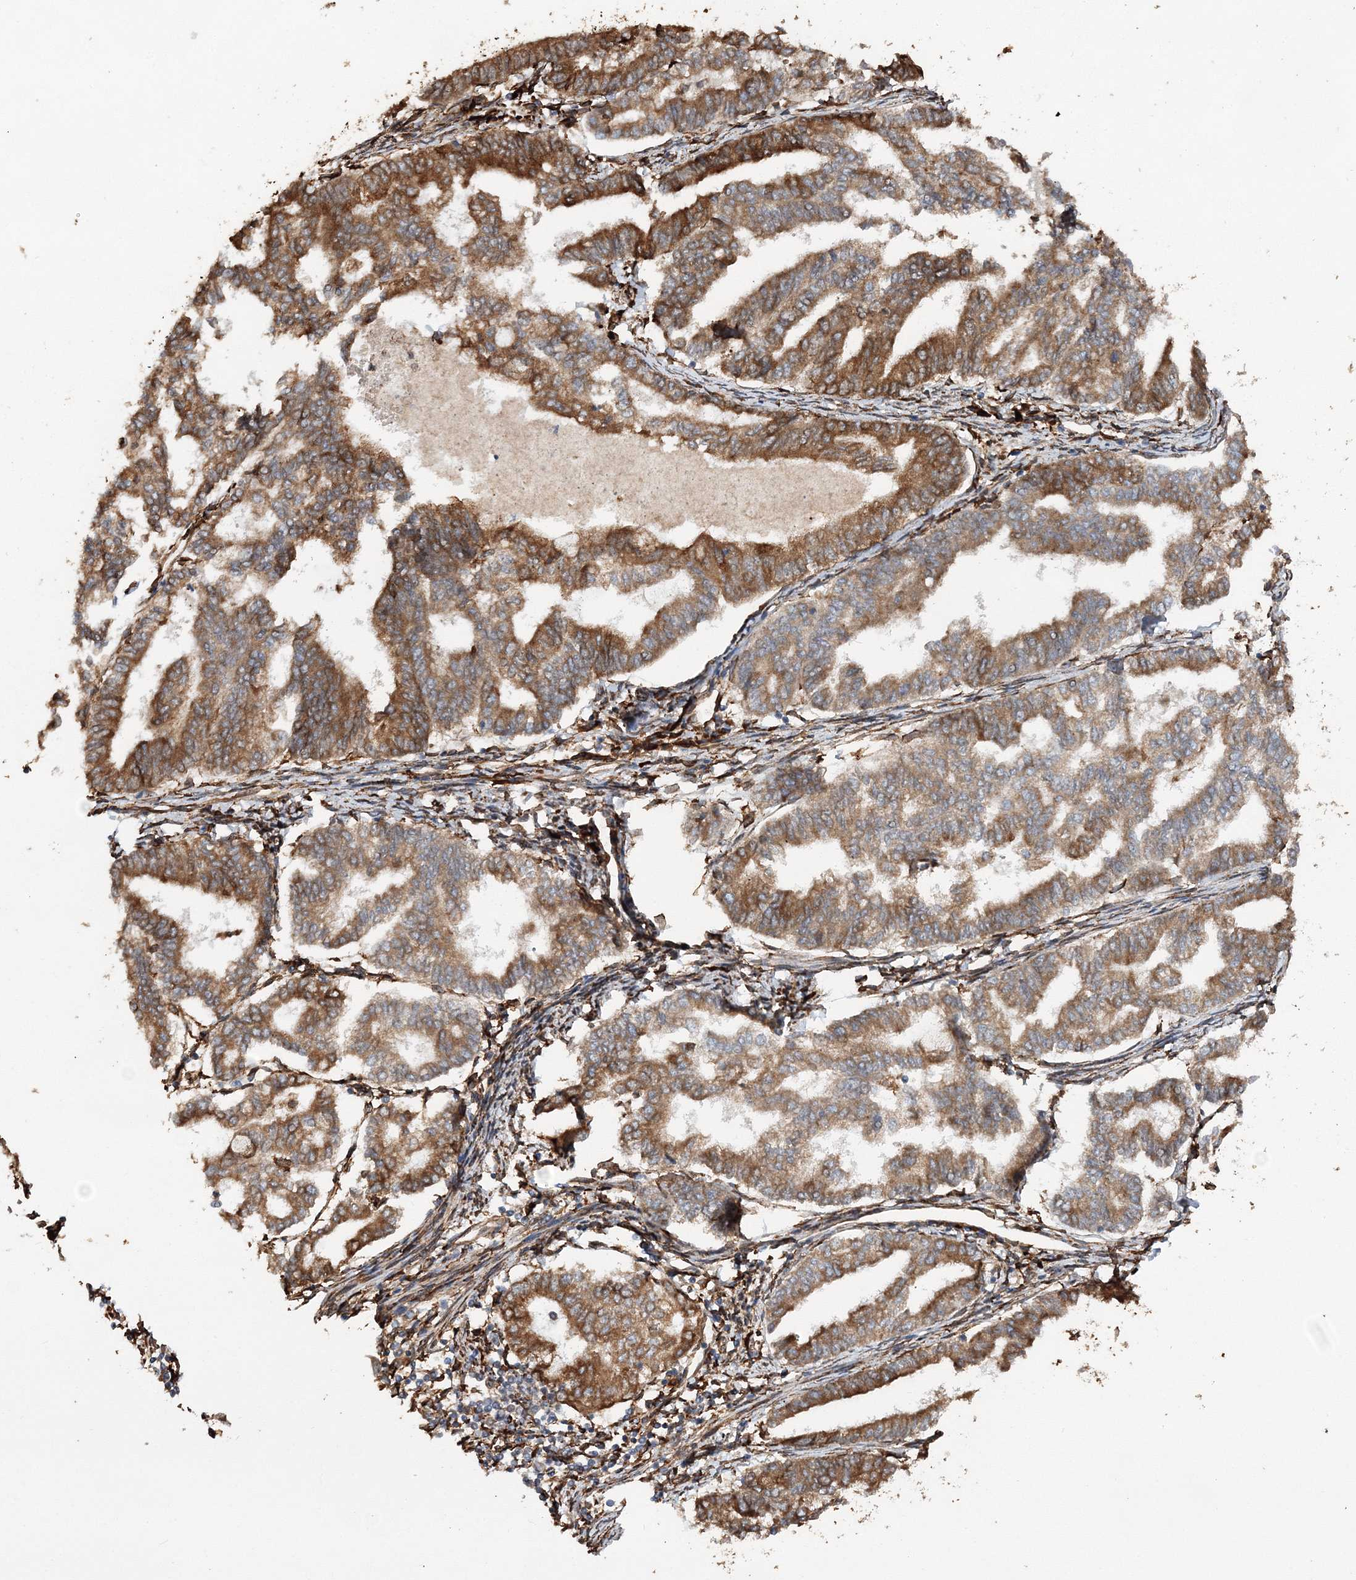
{"staining": {"intensity": "moderate", "quantity": ">75%", "location": "cytoplasmic/membranous"}, "tissue": "endometrial cancer", "cell_type": "Tumor cells", "image_type": "cancer", "snomed": [{"axis": "morphology", "description": "Adenocarcinoma, NOS"}, {"axis": "topography", "description": "Endometrium"}], "caption": "Immunohistochemistry micrograph of human endometrial cancer (adenocarcinoma) stained for a protein (brown), which demonstrates medium levels of moderate cytoplasmic/membranous staining in about >75% of tumor cells.", "gene": "SCRN3", "patient": {"sex": "female", "age": 79}}